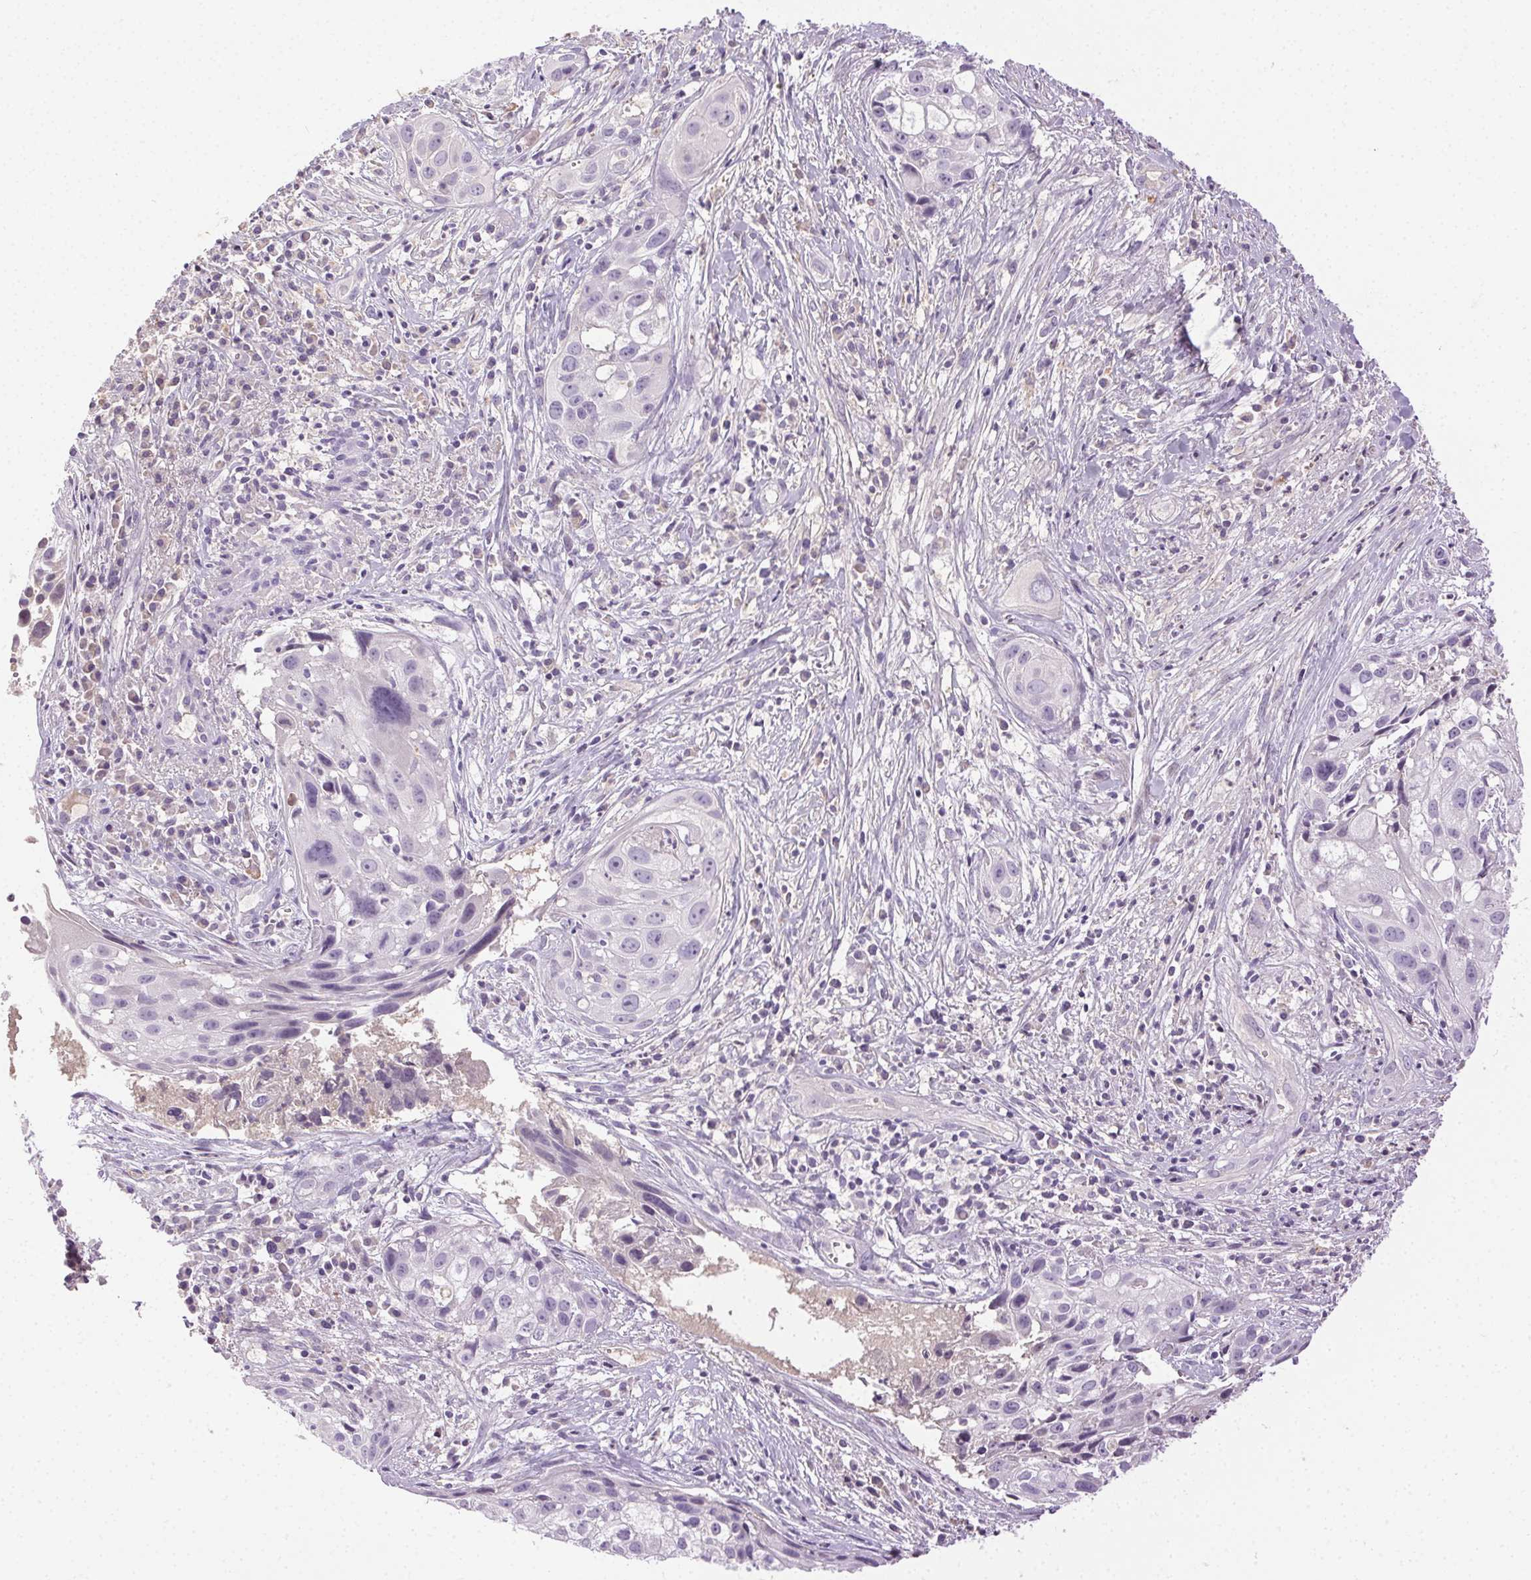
{"staining": {"intensity": "negative", "quantity": "none", "location": "none"}, "tissue": "cervical cancer", "cell_type": "Tumor cells", "image_type": "cancer", "snomed": [{"axis": "morphology", "description": "Squamous cell carcinoma, NOS"}, {"axis": "topography", "description": "Cervix"}], "caption": "Squamous cell carcinoma (cervical) was stained to show a protein in brown. There is no significant expression in tumor cells.", "gene": "BPIFB2", "patient": {"sex": "female", "age": 53}}